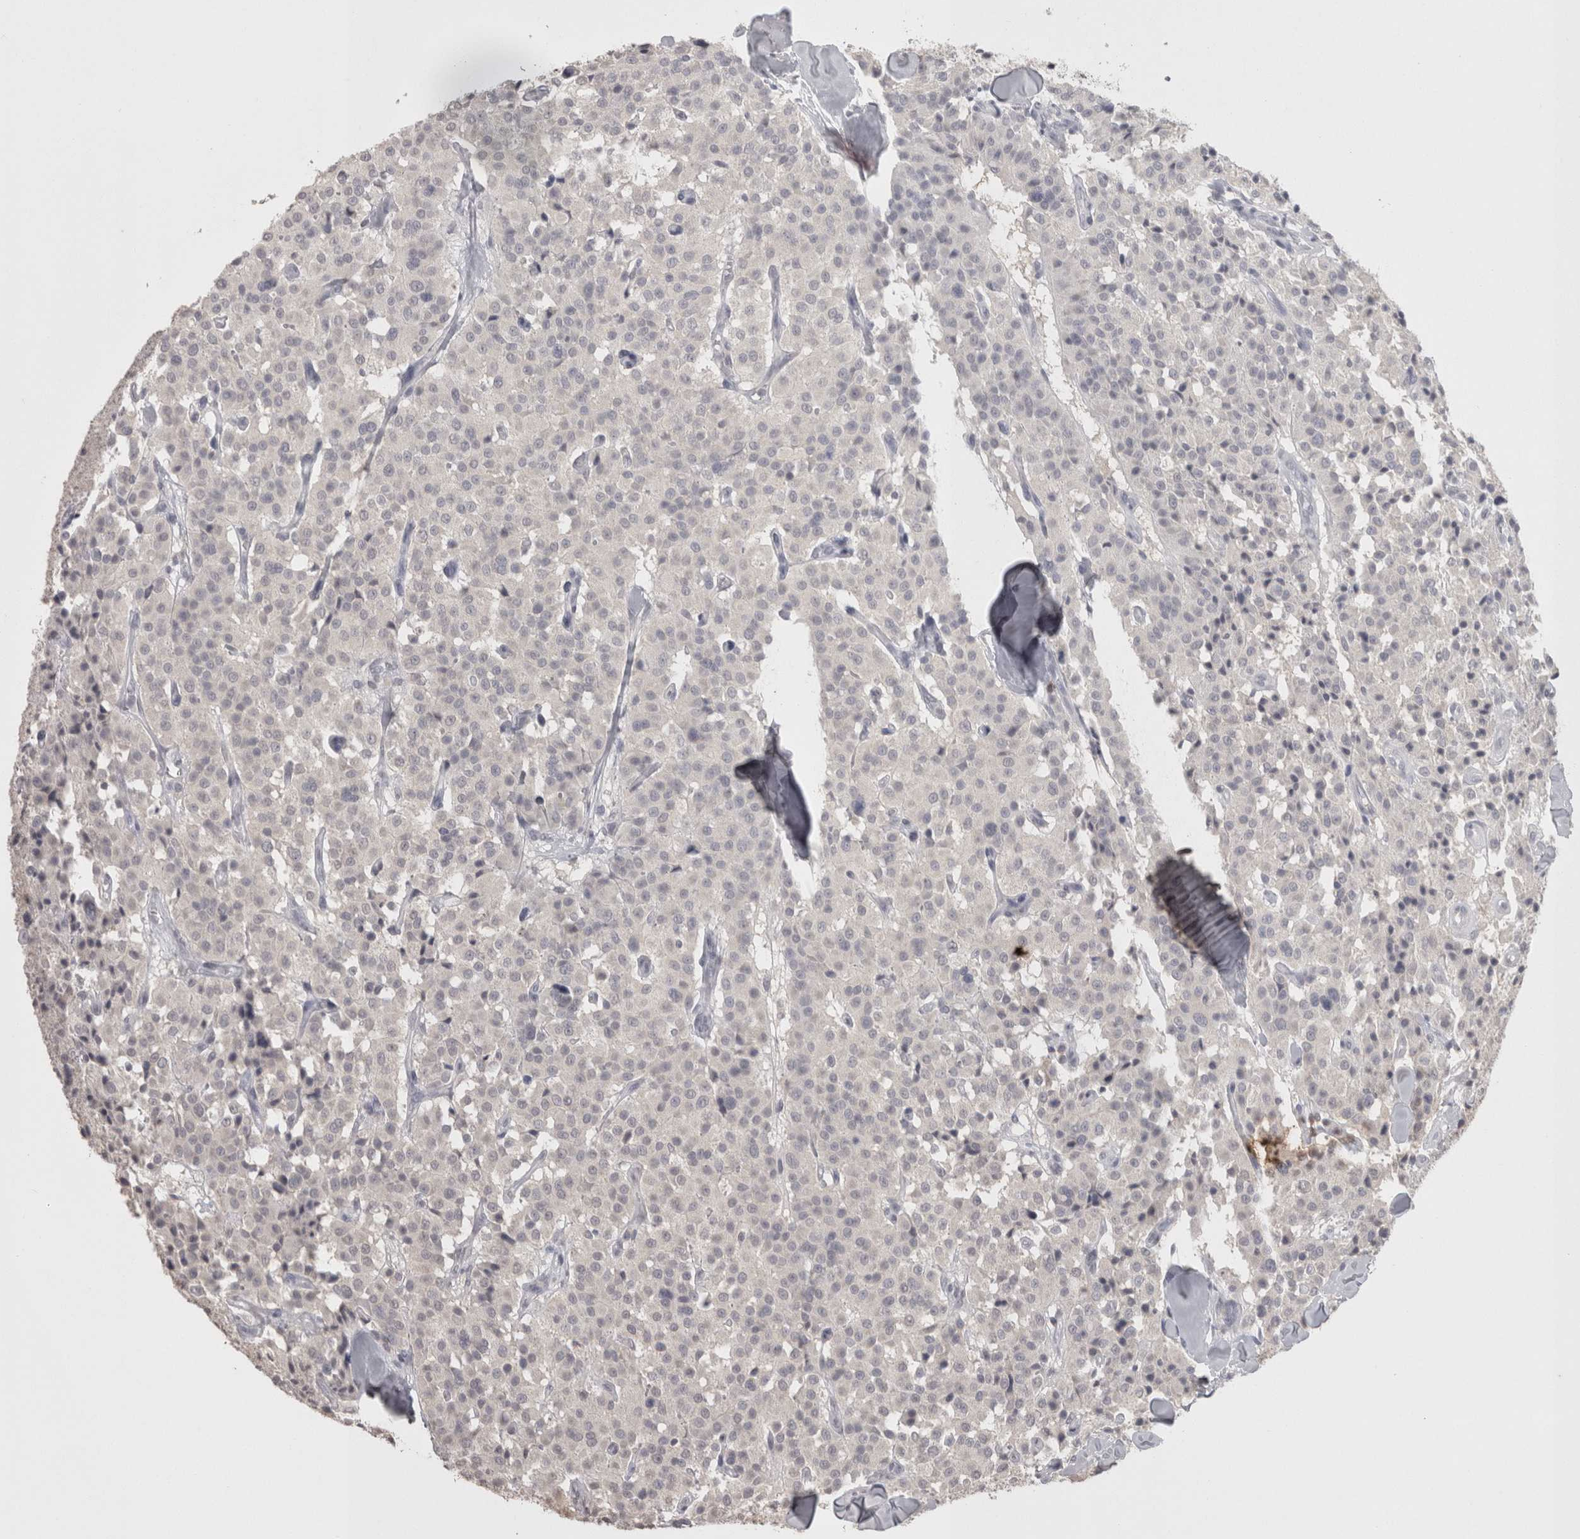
{"staining": {"intensity": "negative", "quantity": "none", "location": "none"}, "tissue": "carcinoid", "cell_type": "Tumor cells", "image_type": "cancer", "snomed": [{"axis": "morphology", "description": "Carcinoid, malignant, NOS"}, {"axis": "topography", "description": "Lung"}], "caption": "There is no significant staining in tumor cells of carcinoid (malignant).", "gene": "LAX1", "patient": {"sex": "male", "age": 30}}